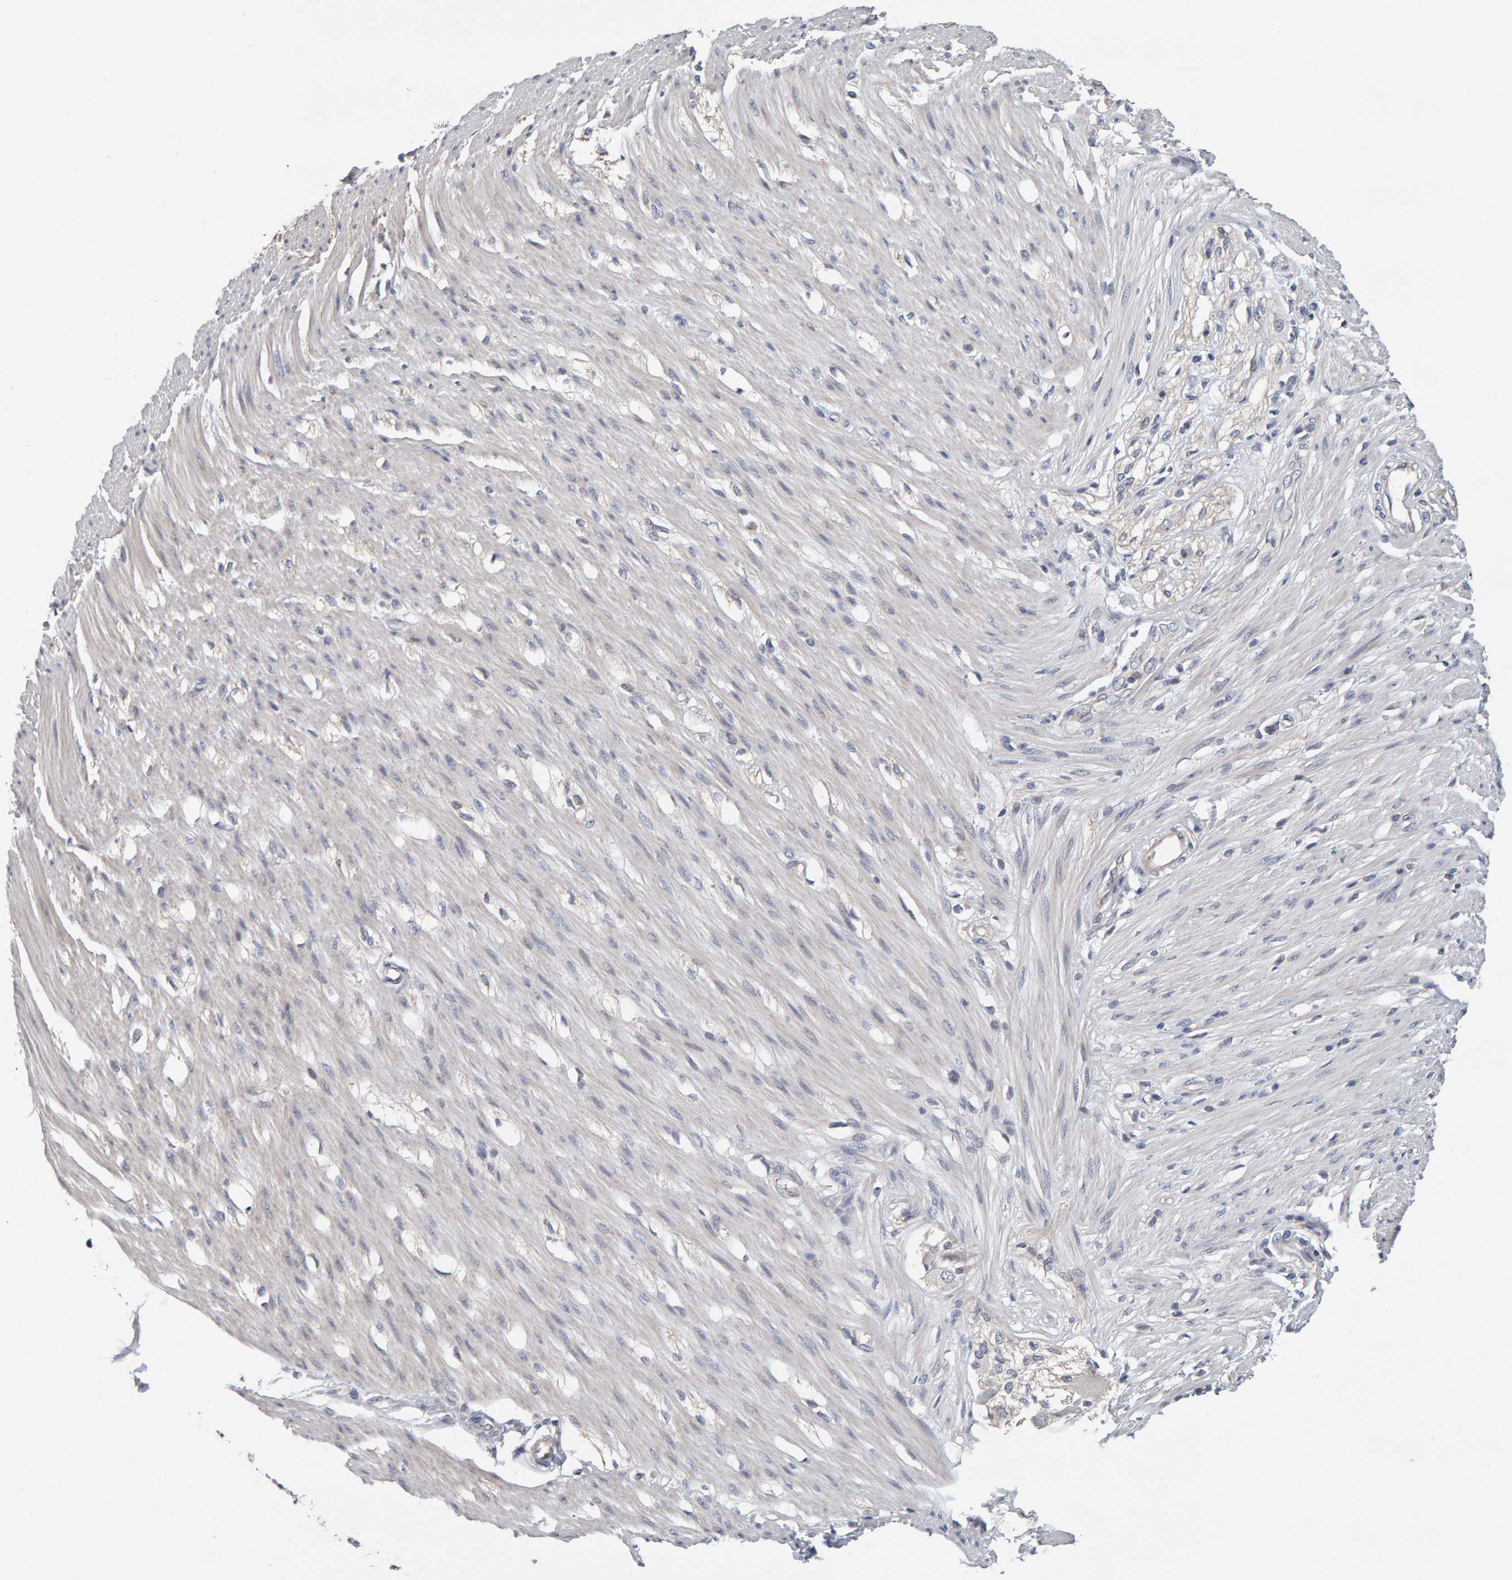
{"staining": {"intensity": "negative", "quantity": "none", "location": "none"}, "tissue": "smooth muscle", "cell_type": "Smooth muscle cells", "image_type": "normal", "snomed": [{"axis": "morphology", "description": "Normal tissue, NOS"}, {"axis": "morphology", "description": "Adenocarcinoma, NOS"}, {"axis": "topography", "description": "Smooth muscle"}, {"axis": "topography", "description": "Colon"}], "caption": "Histopathology image shows no significant protein expression in smooth muscle cells of unremarkable smooth muscle. The staining is performed using DAB brown chromogen with nuclei counter-stained in using hematoxylin.", "gene": "GFUS", "patient": {"sex": "male", "age": 14}}